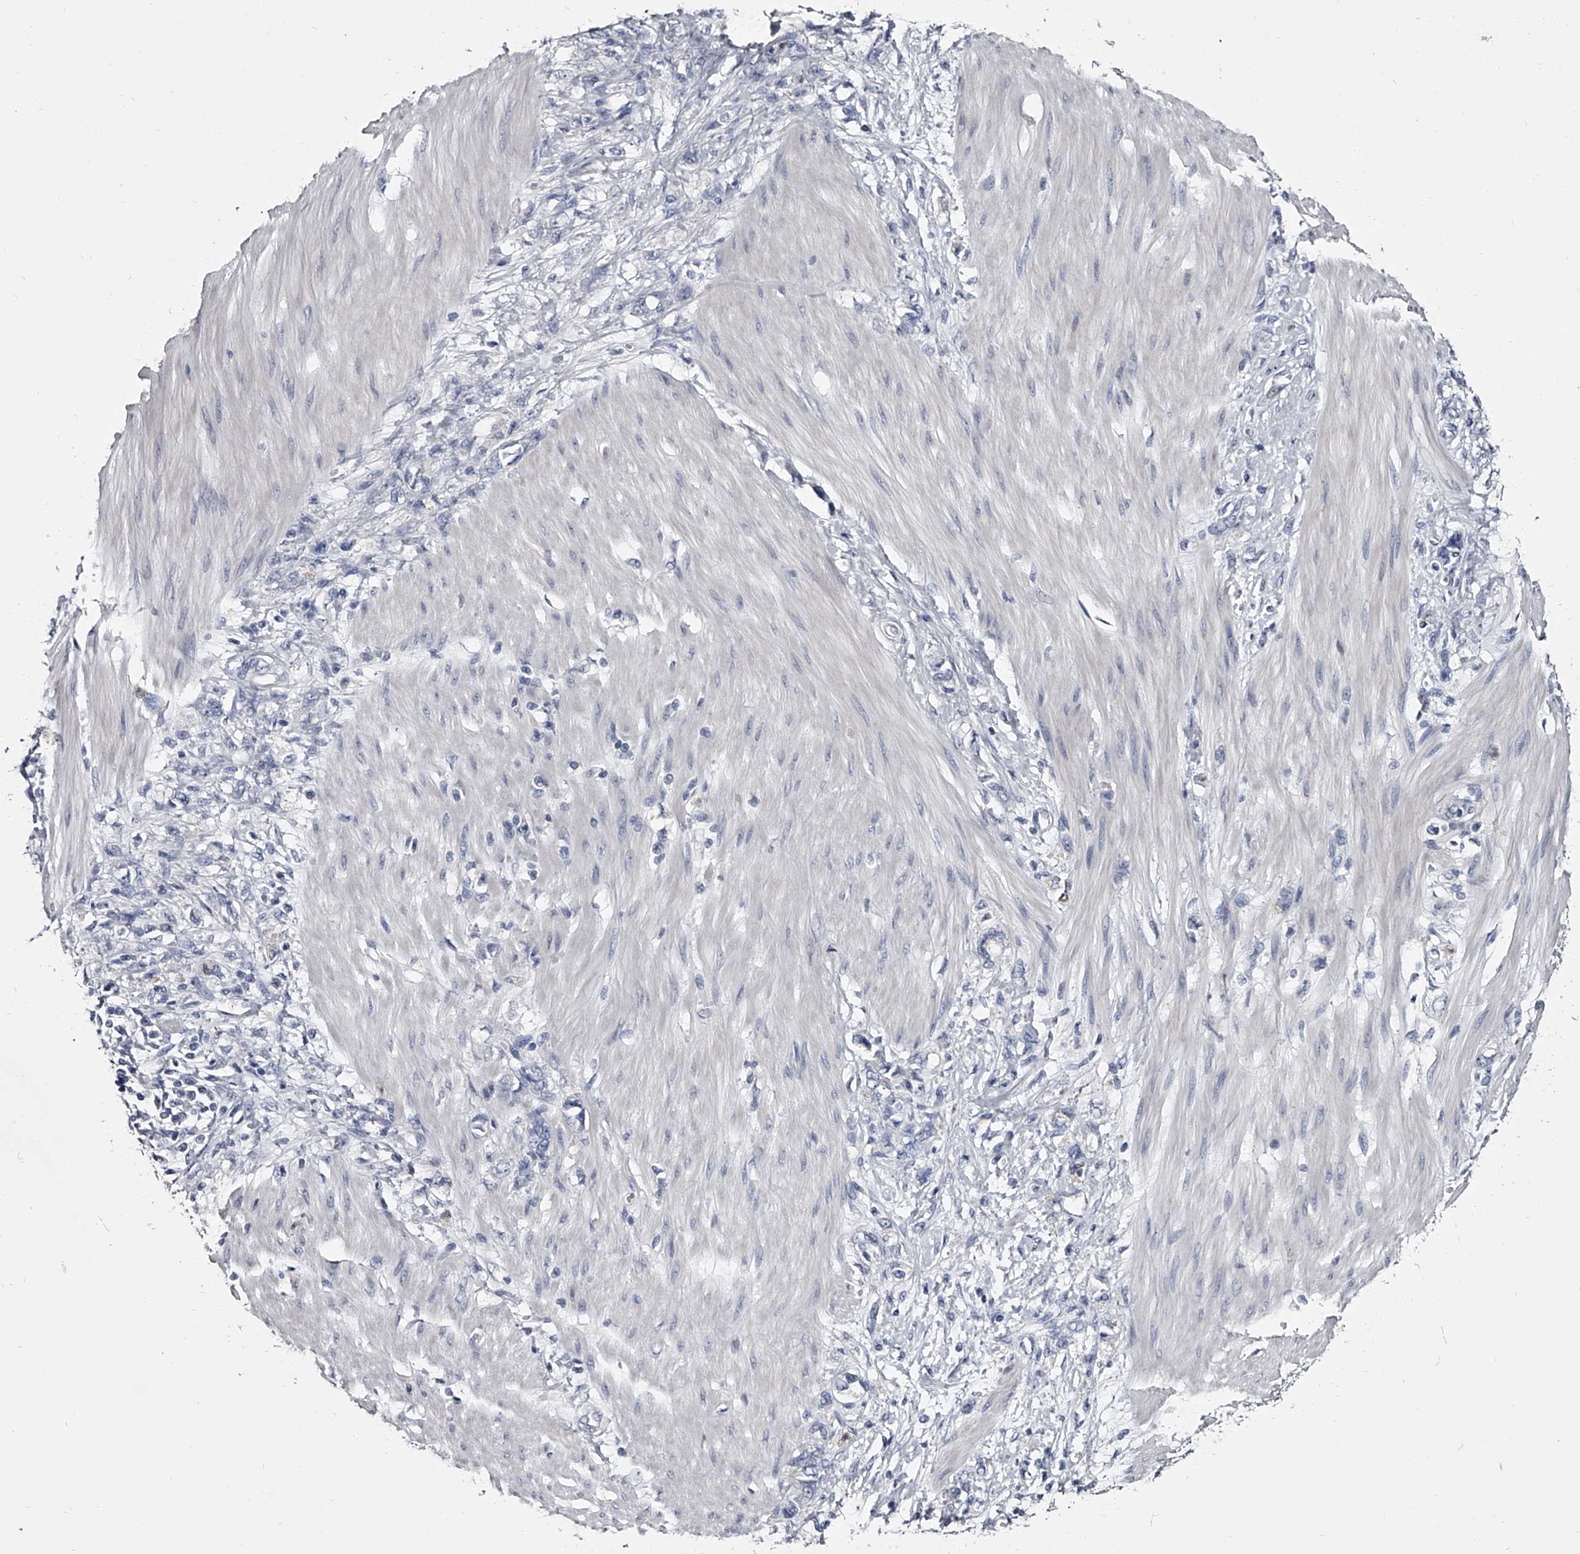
{"staining": {"intensity": "negative", "quantity": "none", "location": "none"}, "tissue": "stomach cancer", "cell_type": "Tumor cells", "image_type": "cancer", "snomed": [{"axis": "morphology", "description": "Adenocarcinoma, NOS"}, {"axis": "topography", "description": "Stomach"}], "caption": "Immunohistochemistry of human adenocarcinoma (stomach) demonstrates no positivity in tumor cells.", "gene": "GAPVD1", "patient": {"sex": "female", "age": 76}}